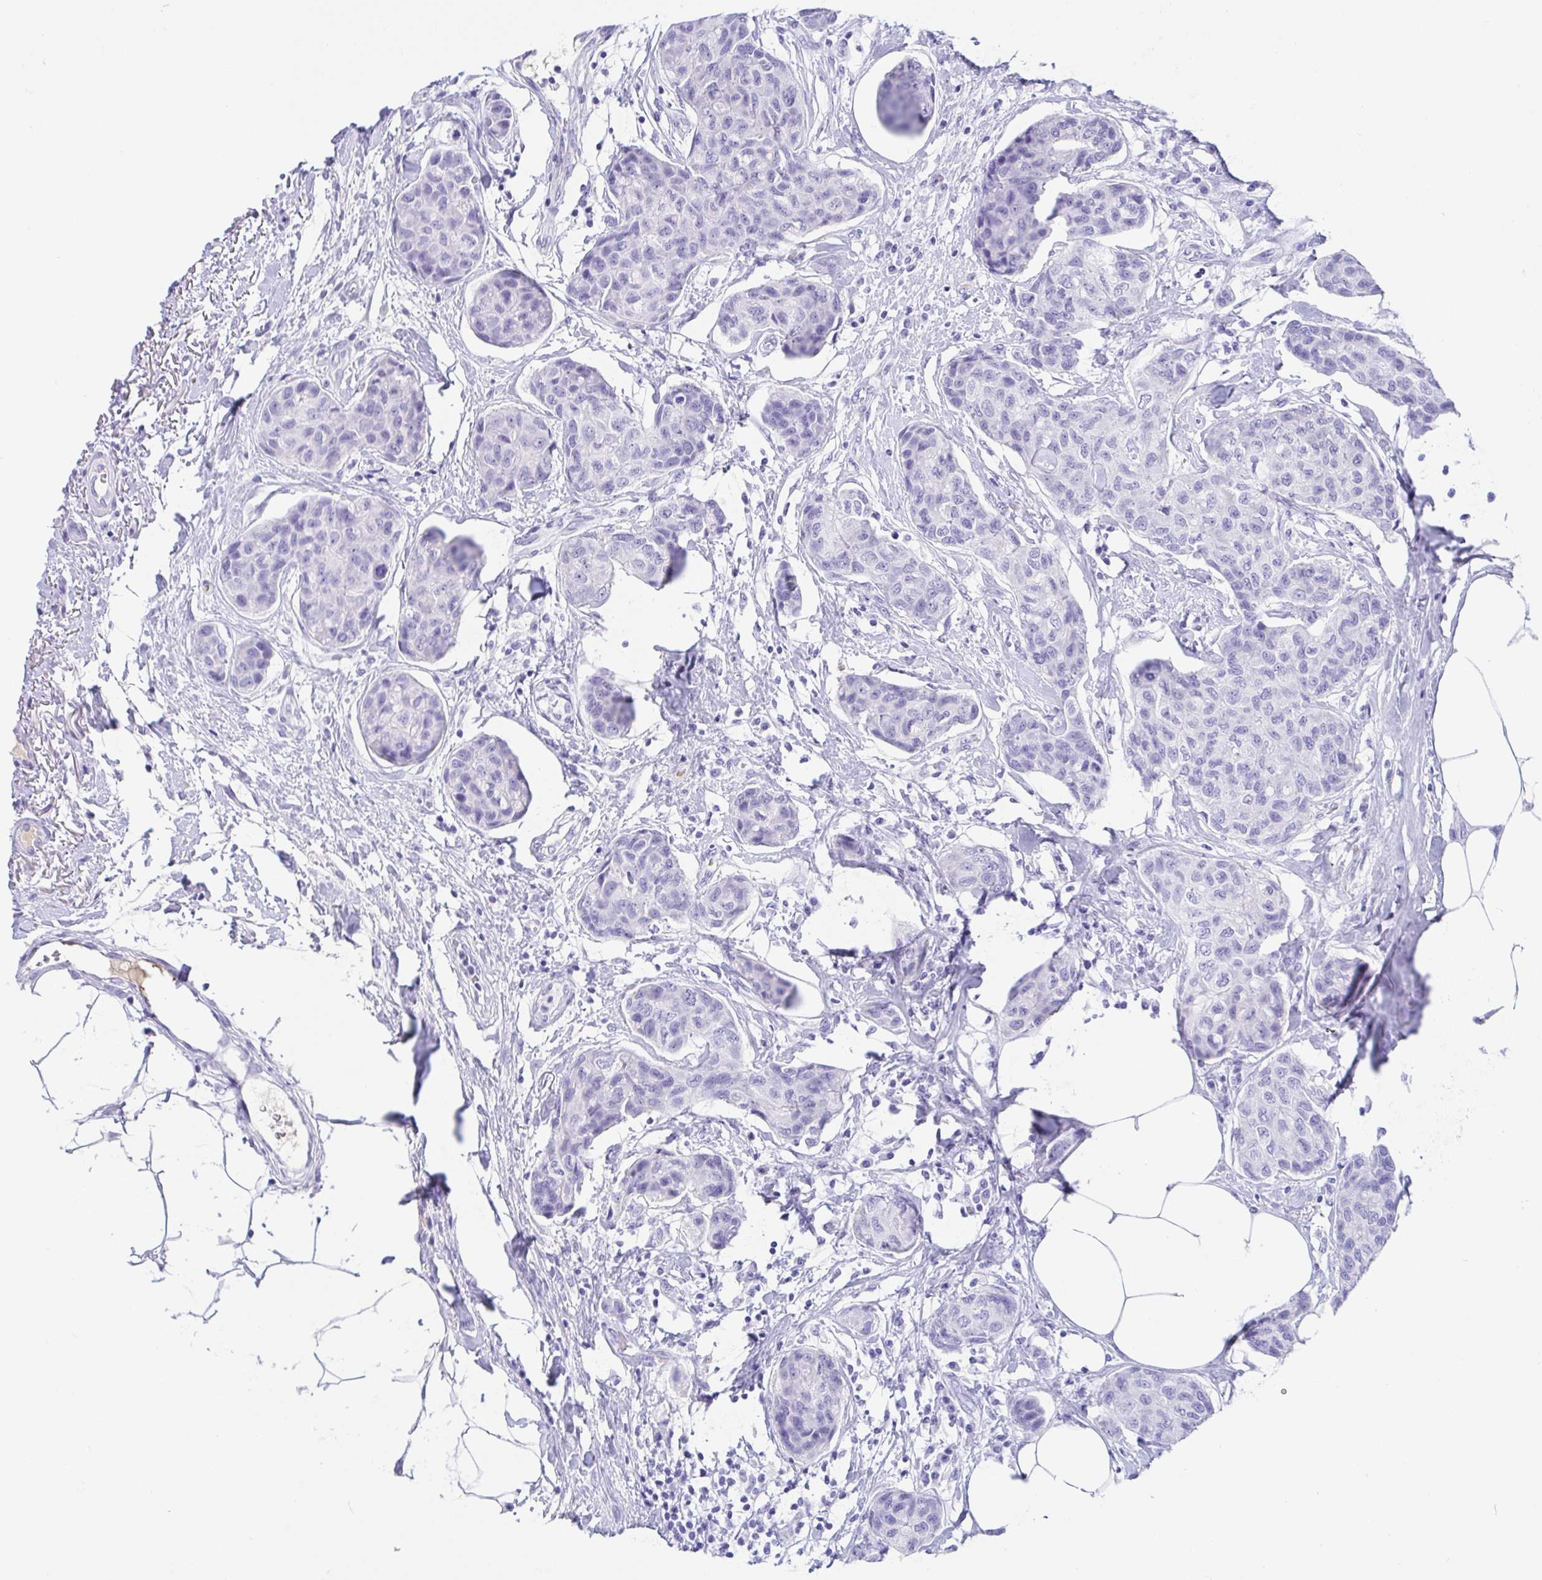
{"staining": {"intensity": "negative", "quantity": "none", "location": "none"}, "tissue": "breast cancer", "cell_type": "Tumor cells", "image_type": "cancer", "snomed": [{"axis": "morphology", "description": "Duct carcinoma"}, {"axis": "topography", "description": "Breast"}], "caption": "Human breast intraductal carcinoma stained for a protein using IHC displays no positivity in tumor cells.", "gene": "GKN1", "patient": {"sex": "female", "age": 80}}